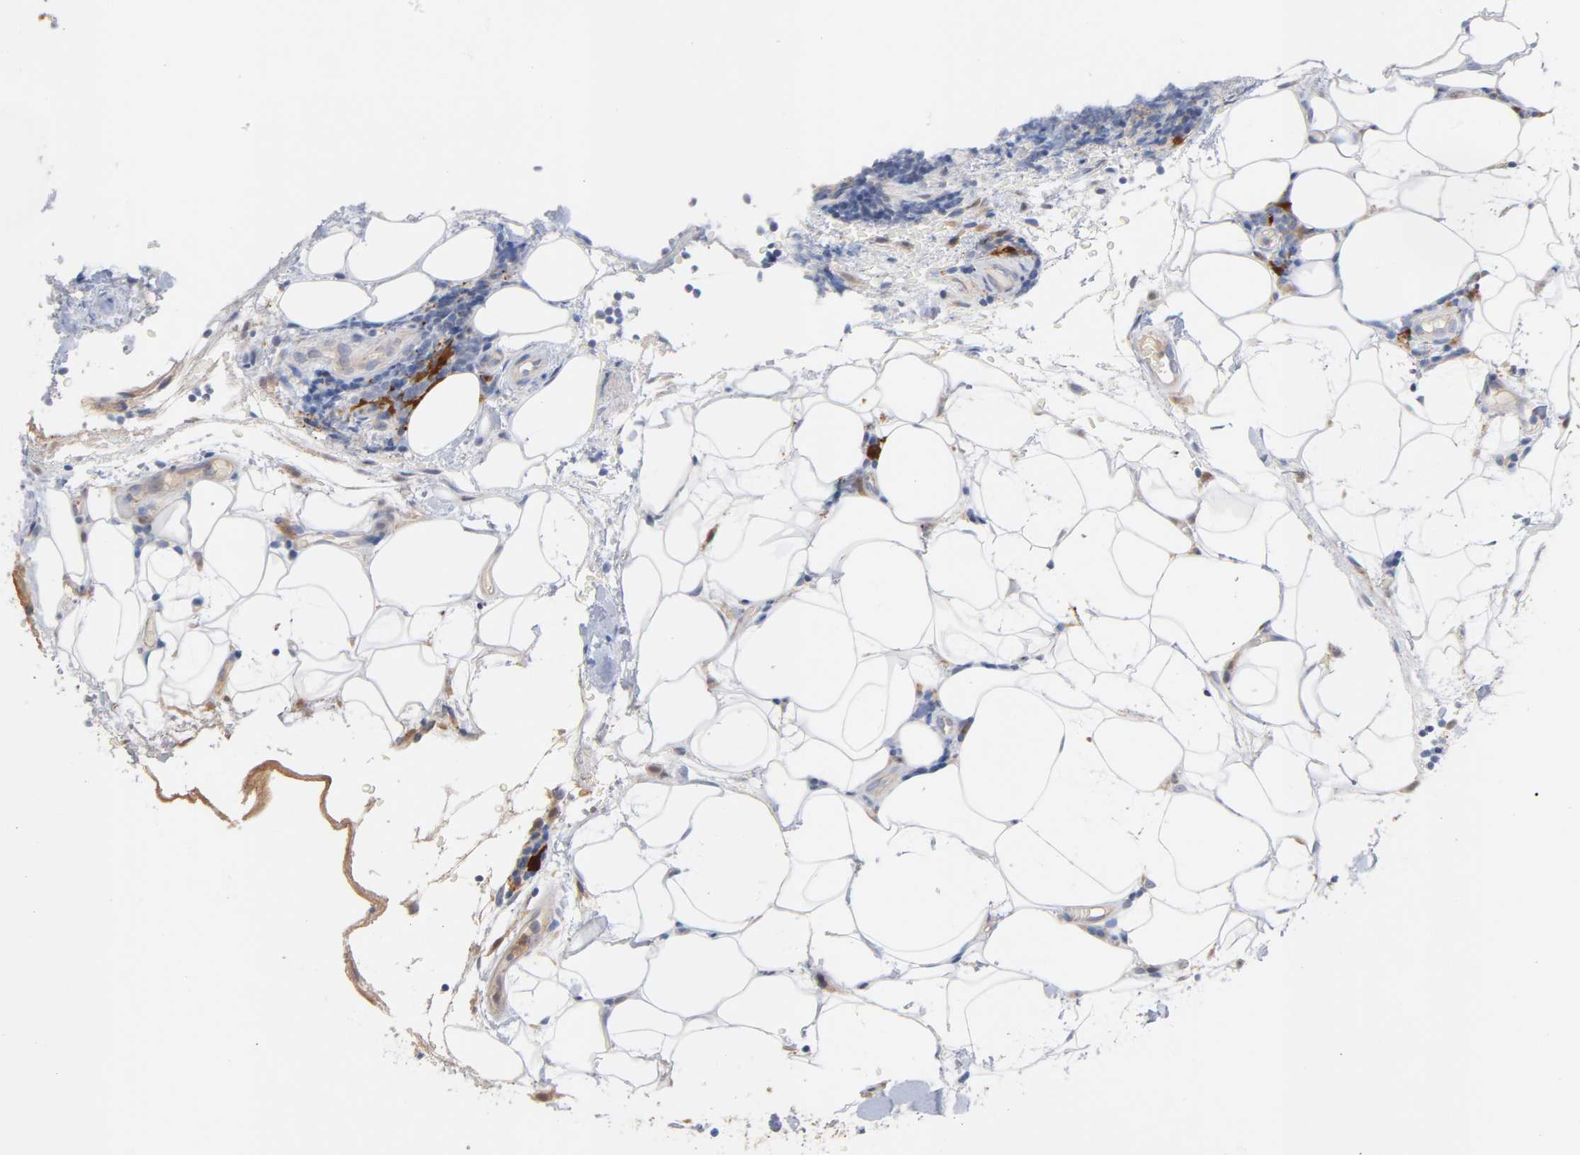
{"staining": {"intensity": "weak", "quantity": "<25%", "location": "cytoplasmic/membranous"}, "tissue": "lymphoma", "cell_type": "Tumor cells", "image_type": "cancer", "snomed": [{"axis": "morphology", "description": "Malignant lymphoma, non-Hodgkin's type, Low grade"}, {"axis": "topography", "description": "Lymph node"}], "caption": "High magnification brightfield microscopy of lymphoma stained with DAB (3,3'-diaminobenzidine) (brown) and counterstained with hematoxylin (blue): tumor cells show no significant expression.", "gene": "IL18", "patient": {"sex": "male", "age": 83}}